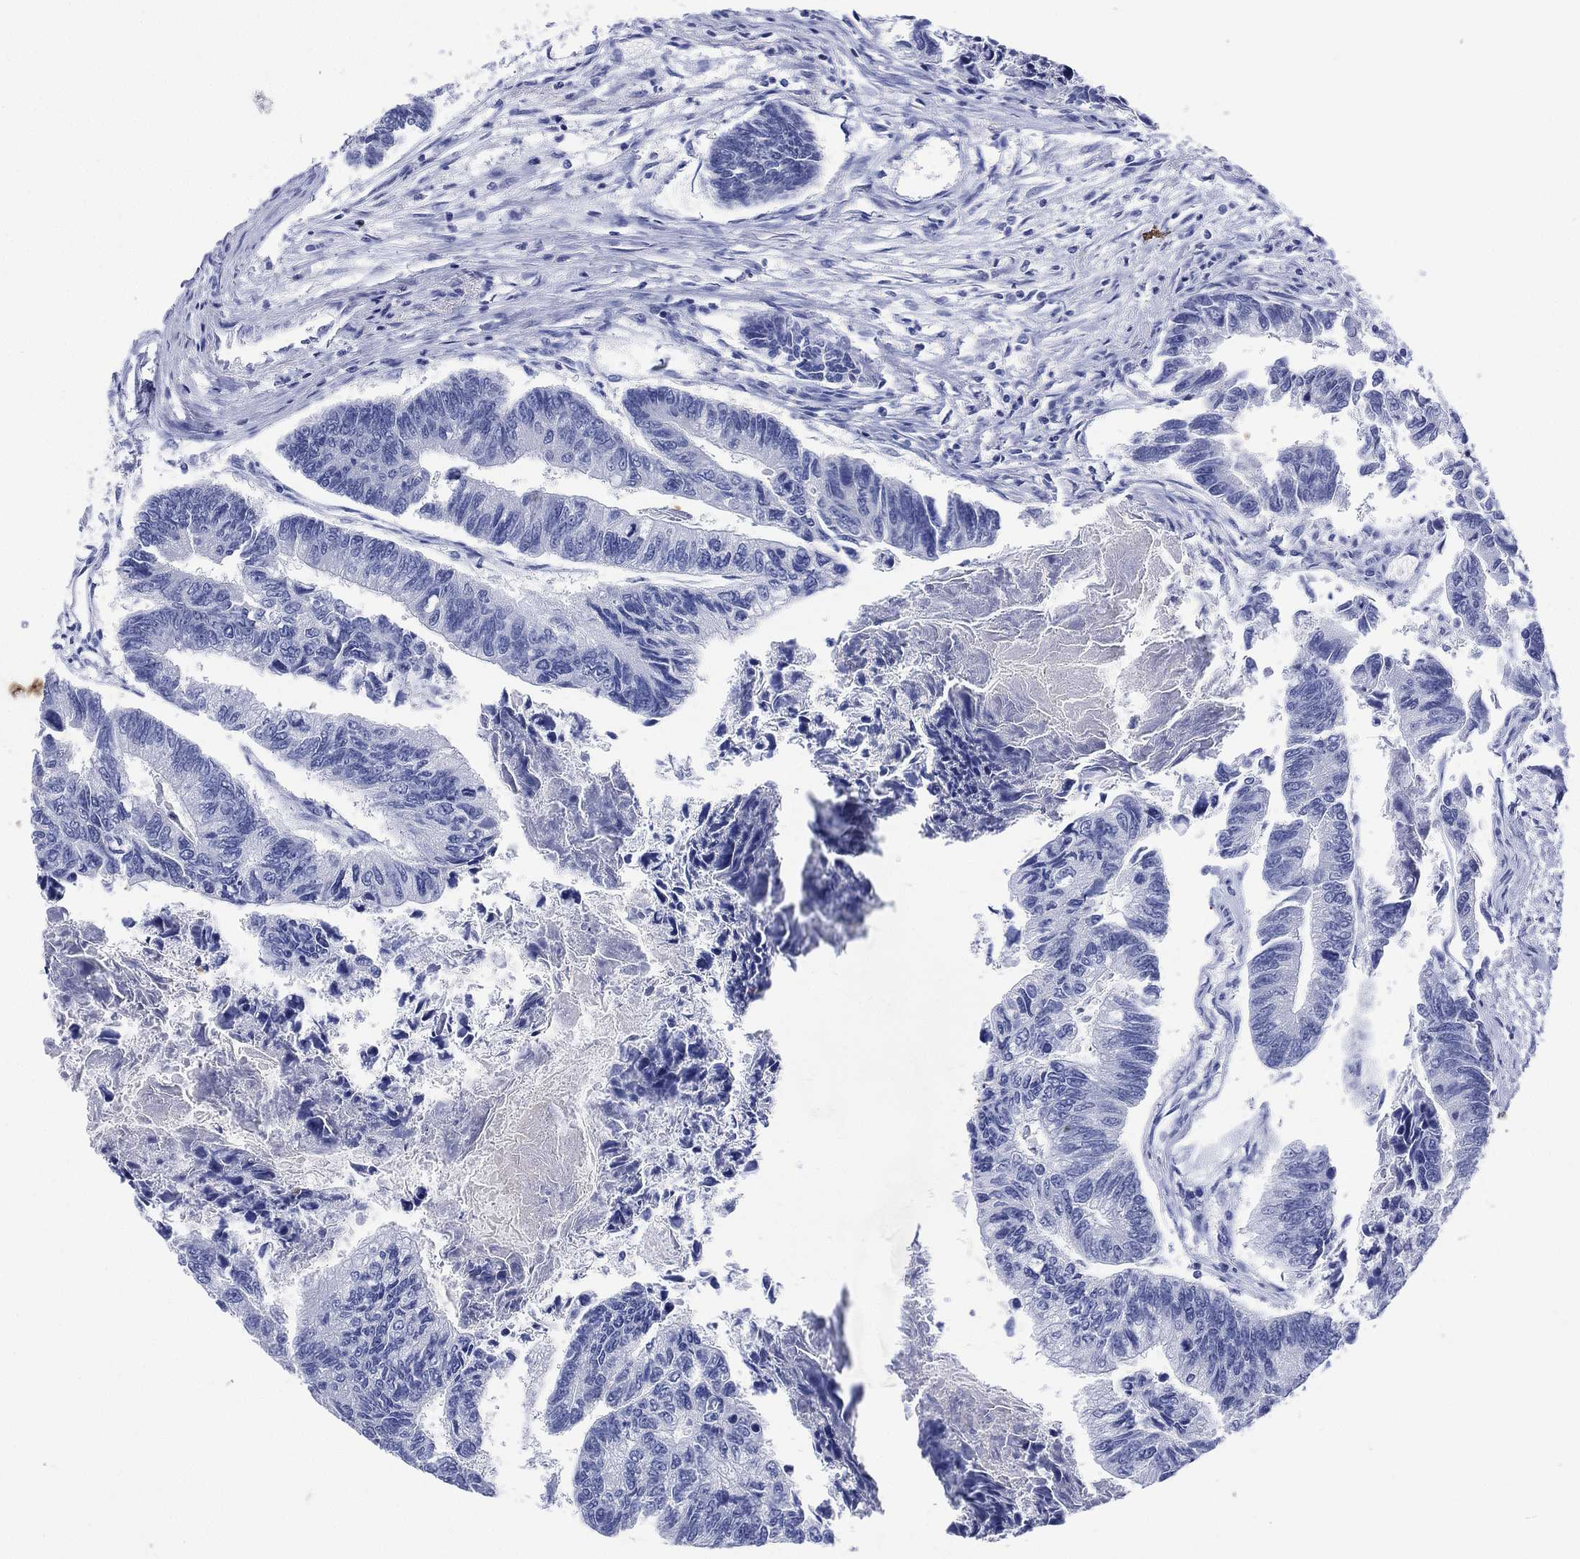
{"staining": {"intensity": "negative", "quantity": "none", "location": "none"}, "tissue": "colorectal cancer", "cell_type": "Tumor cells", "image_type": "cancer", "snomed": [{"axis": "morphology", "description": "Adenocarcinoma, NOS"}, {"axis": "topography", "description": "Colon"}], "caption": "This image is of colorectal cancer (adenocarcinoma) stained with immunohistochemistry (IHC) to label a protein in brown with the nuclei are counter-stained blue. There is no staining in tumor cells.", "gene": "DSG1", "patient": {"sex": "female", "age": 65}}